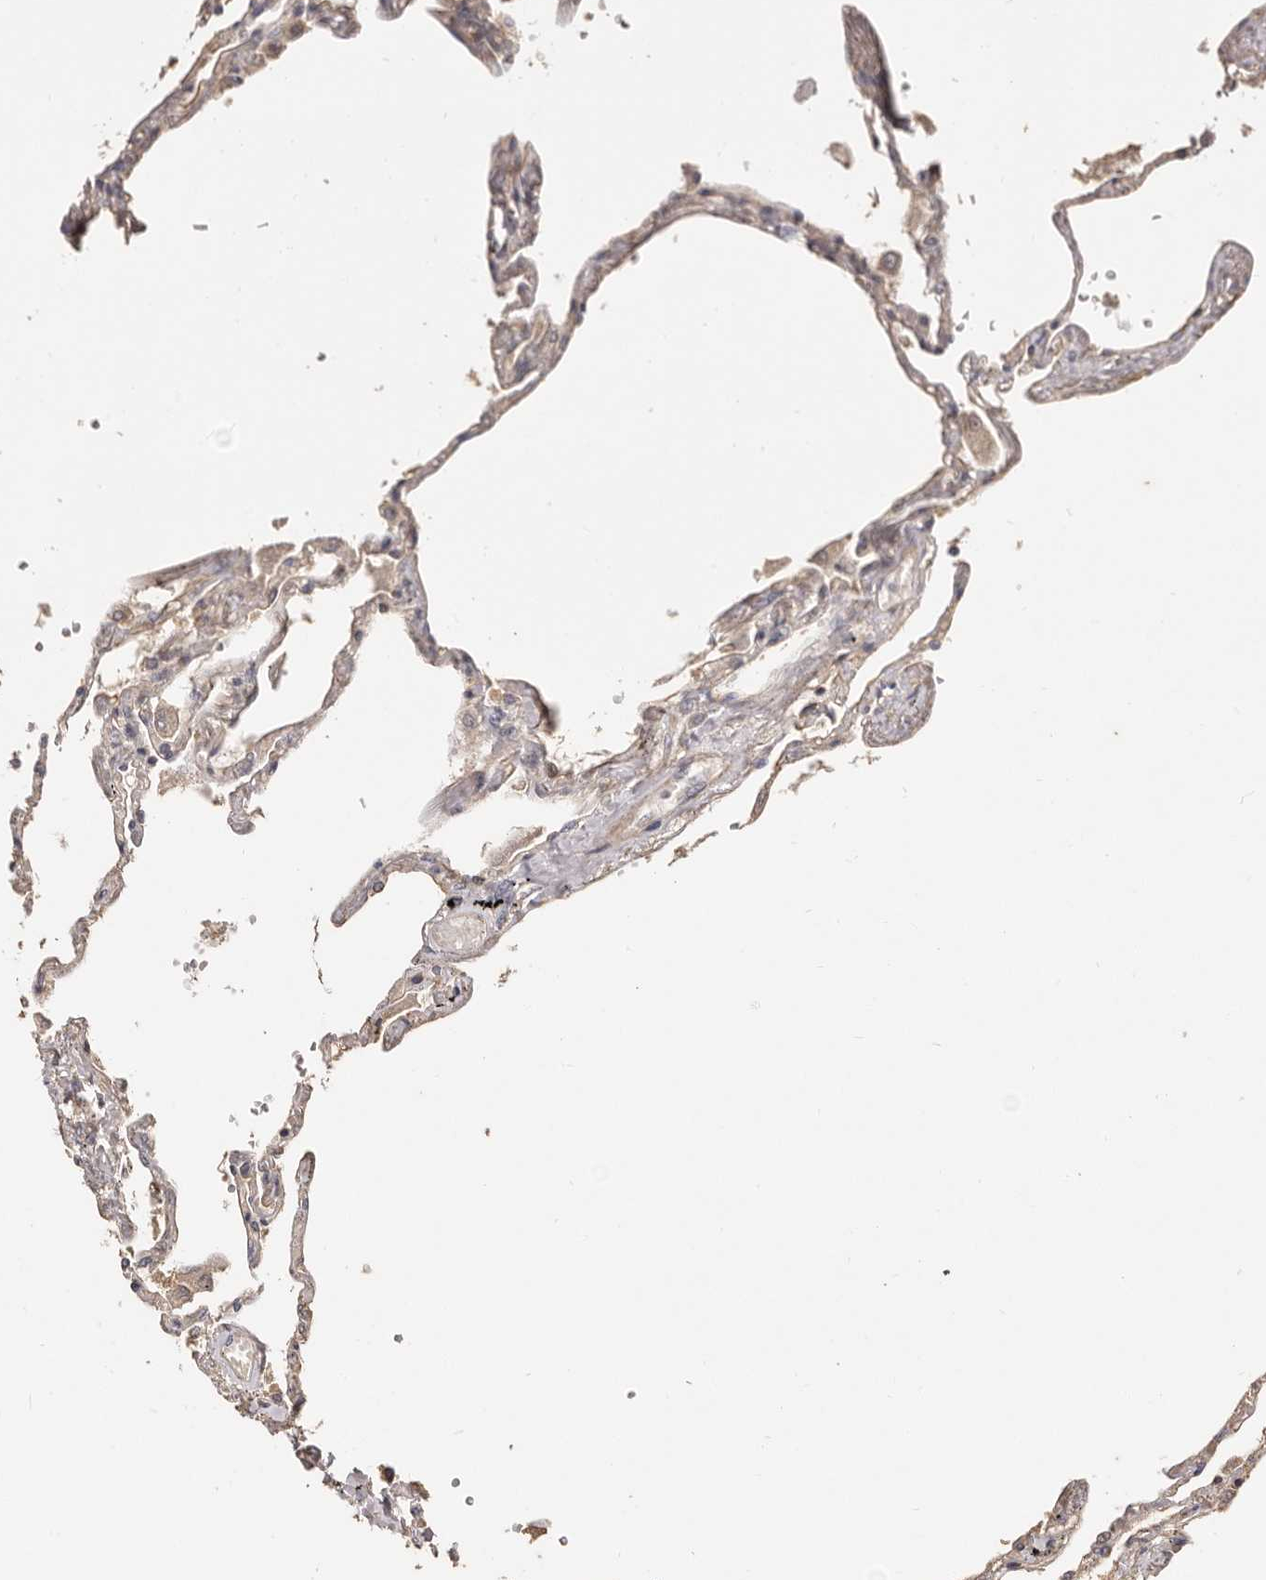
{"staining": {"intensity": "weak", "quantity": ">75%", "location": "cytoplasmic/membranous"}, "tissue": "lung", "cell_type": "Alveolar cells", "image_type": "normal", "snomed": [{"axis": "morphology", "description": "Normal tissue, NOS"}, {"axis": "topography", "description": "Lung"}], "caption": "Alveolar cells show weak cytoplasmic/membranous expression in about >75% of cells in normal lung. (DAB IHC, brown staining for protein, blue staining for nuclei).", "gene": "ADAMTS9", "patient": {"sex": "female", "age": 67}}